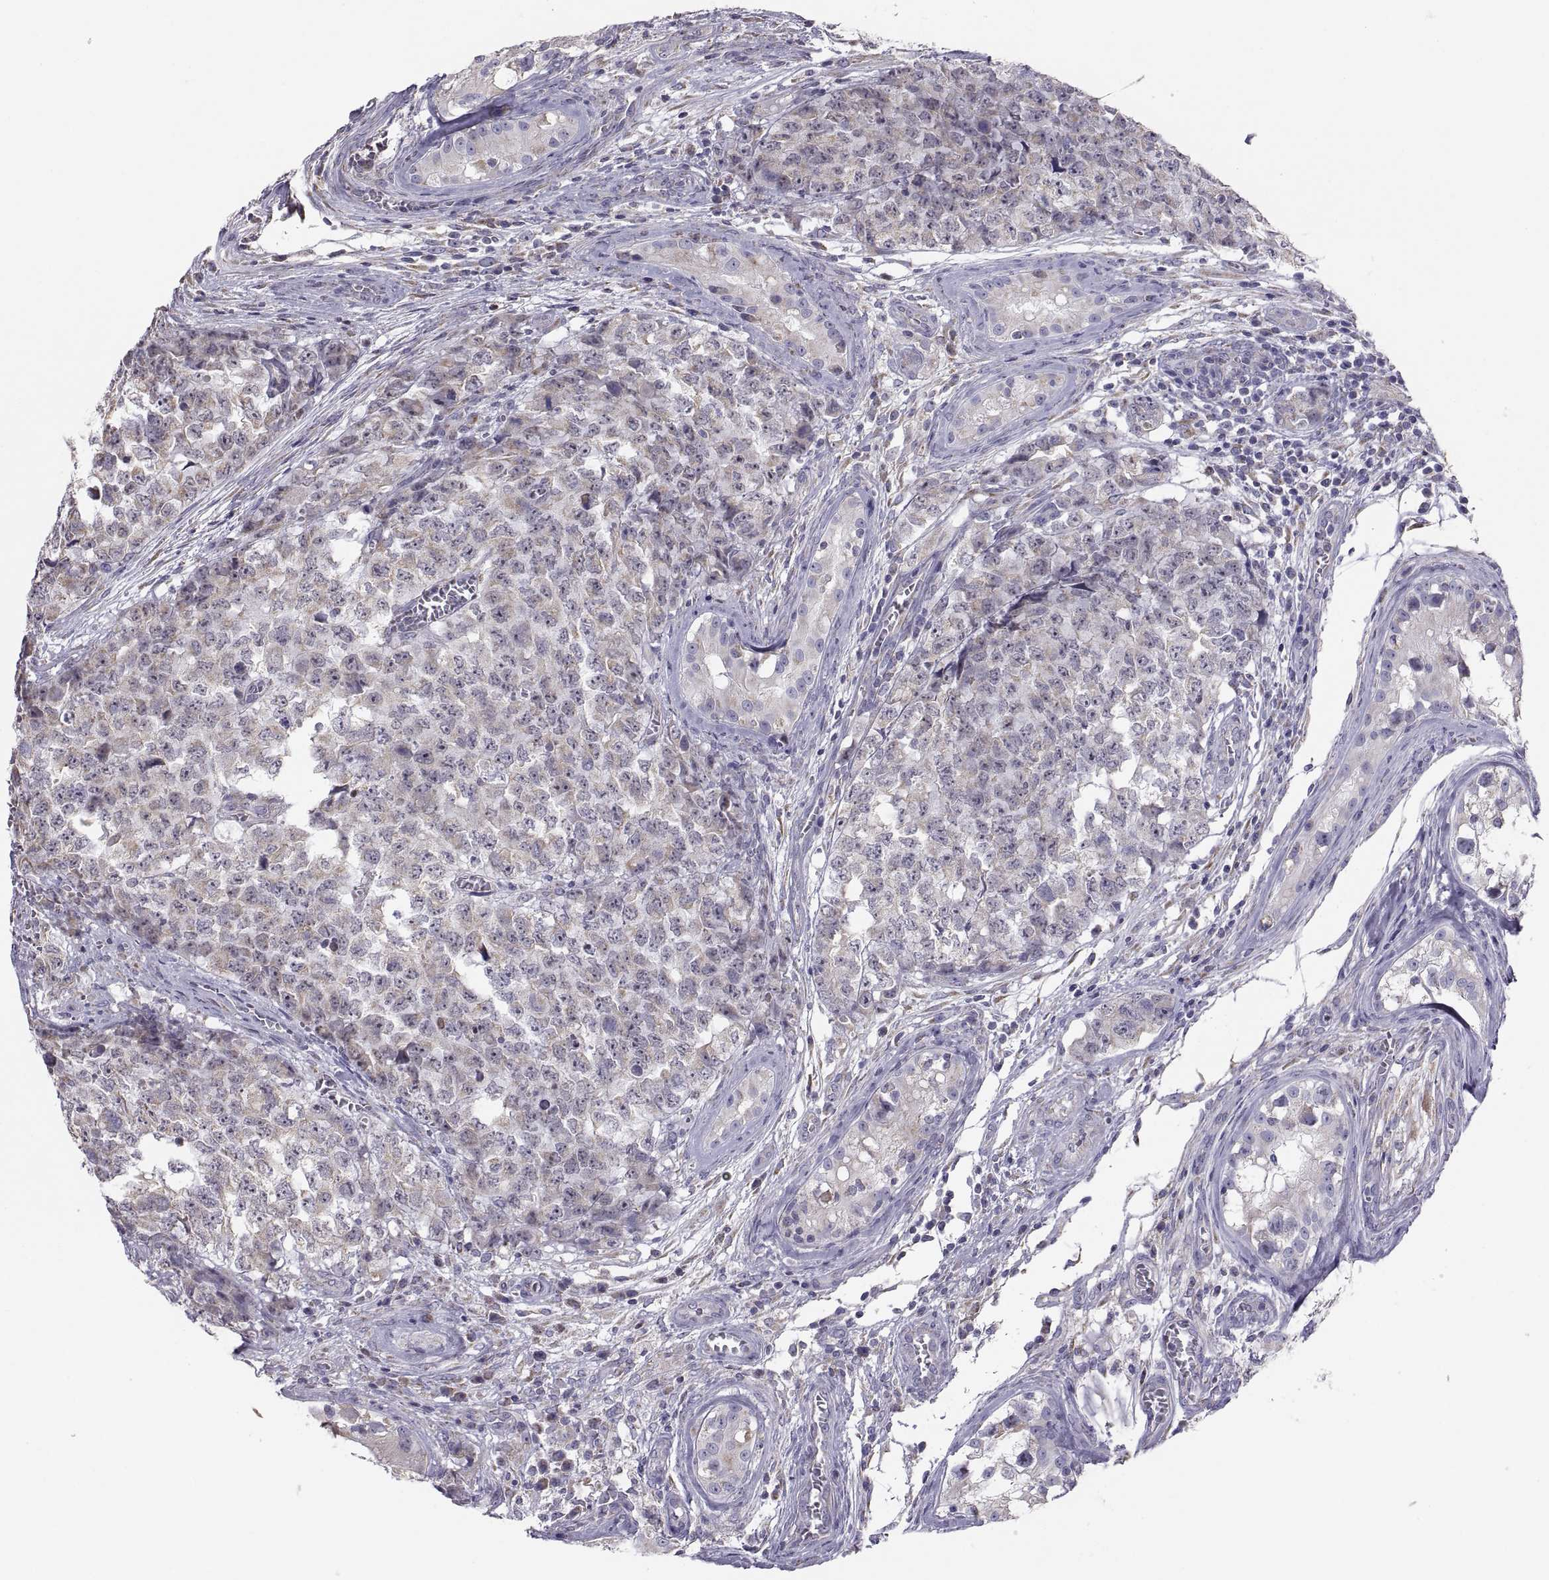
{"staining": {"intensity": "weak", "quantity": "<25%", "location": "cytoplasmic/membranous"}, "tissue": "testis cancer", "cell_type": "Tumor cells", "image_type": "cancer", "snomed": [{"axis": "morphology", "description": "Carcinoma, Embryonal, NOS"}, {"axis": "topography", "description": "Testis"}], "caption": "IHC photomicrograph of testis cancer stained for a protein (brown), which reveals no expression in tumor cells.", "gene": "TNNC1", "patient": {"sex": "male", "age": 23}}